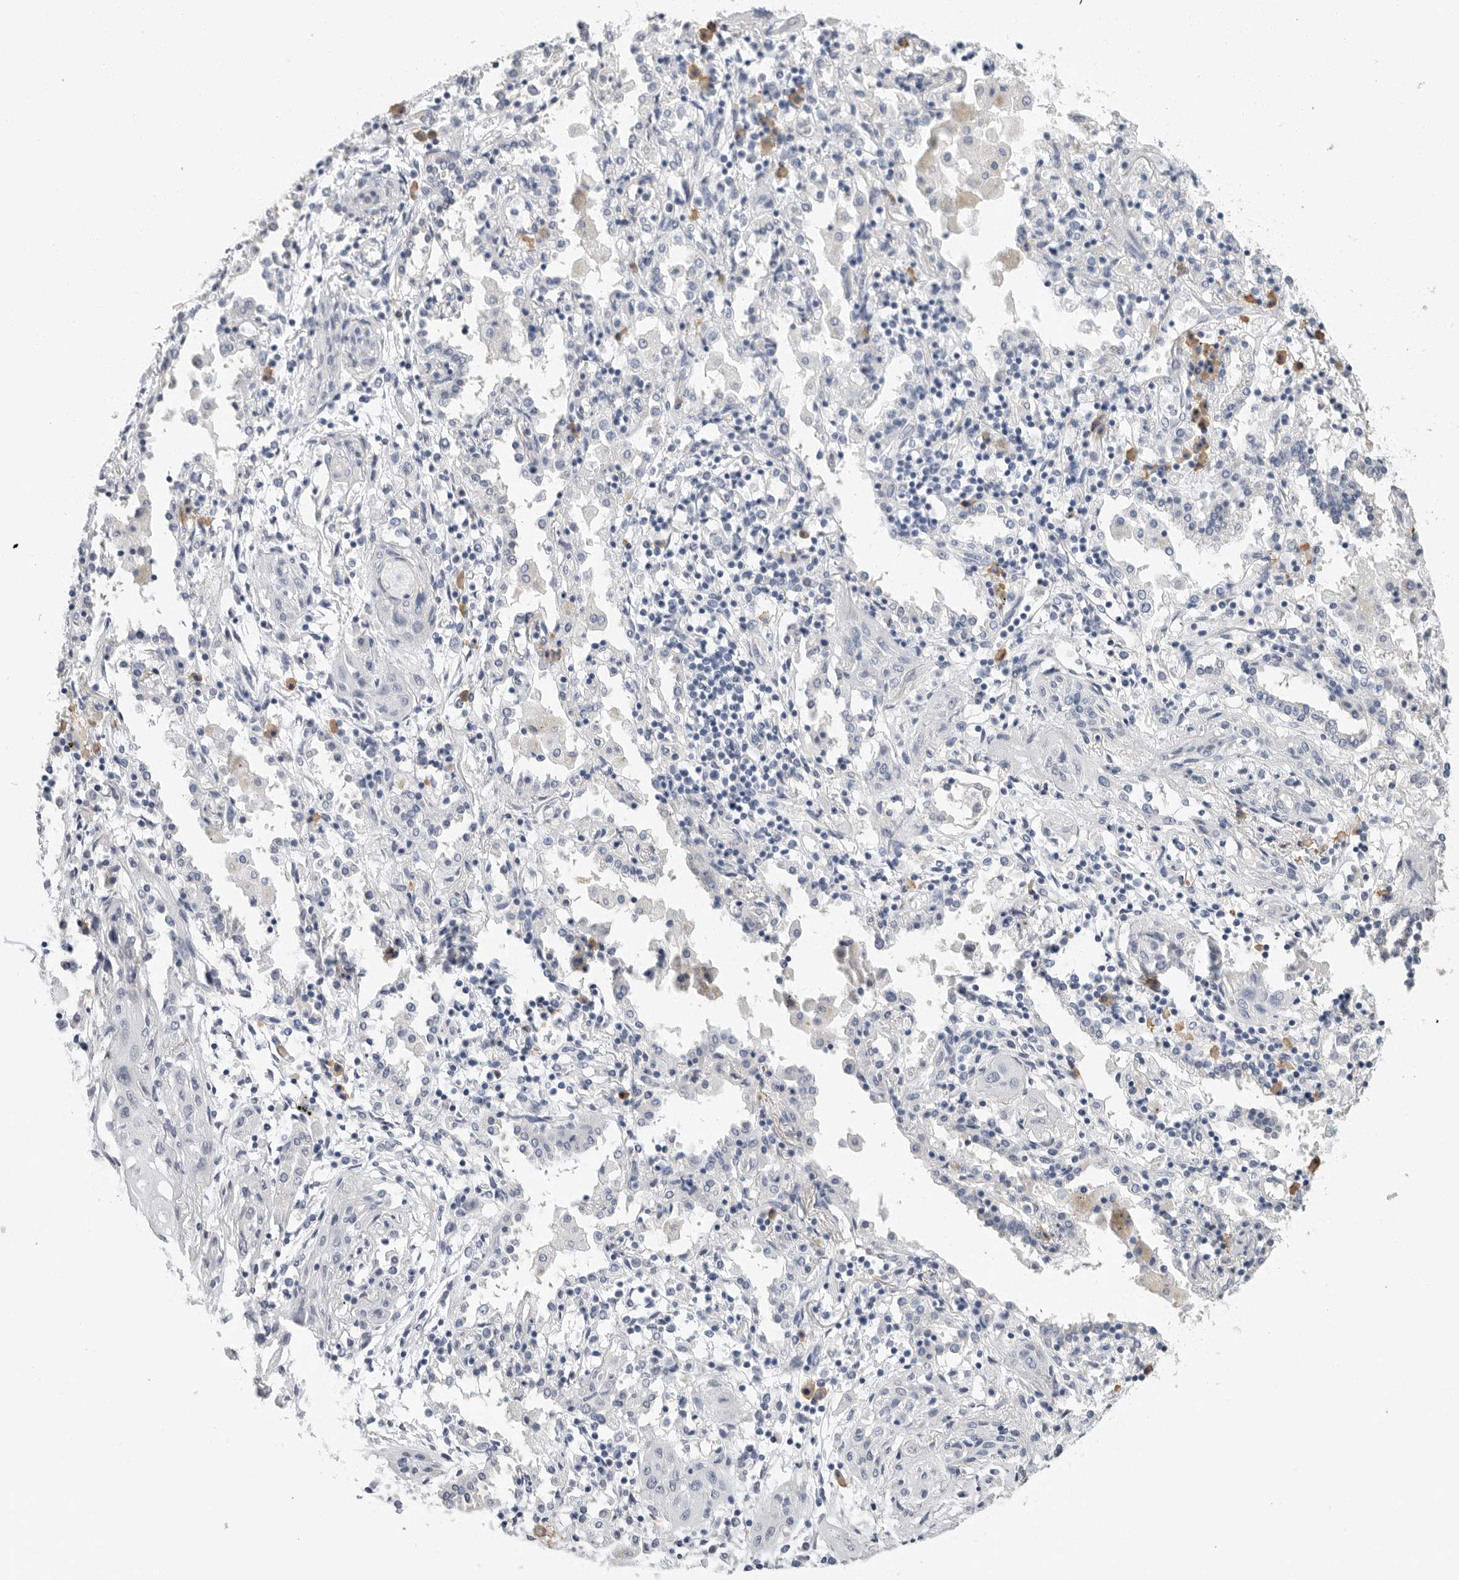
{"staining": {"intensity": "negative", "quantity": "none", "location": "none"}, "tissue": "lung cancer", "cell_type": "Tumor cells", "image_type": "cancer", "snomed": [{"axis": "morphology", "description": "Squamous cell carcinoma, NOS"}, {"axis": "topography", "description": "Lung"}], "caption": "High magnification brightfield microscopy of lung squamous cell carcinoma stained with DAB (brown) and counterstained with hematoxylin (blue): tumor cells show no significant staining.", "gene": "ARHGEF10", "patient": {"sex": "female", "age": 47}}